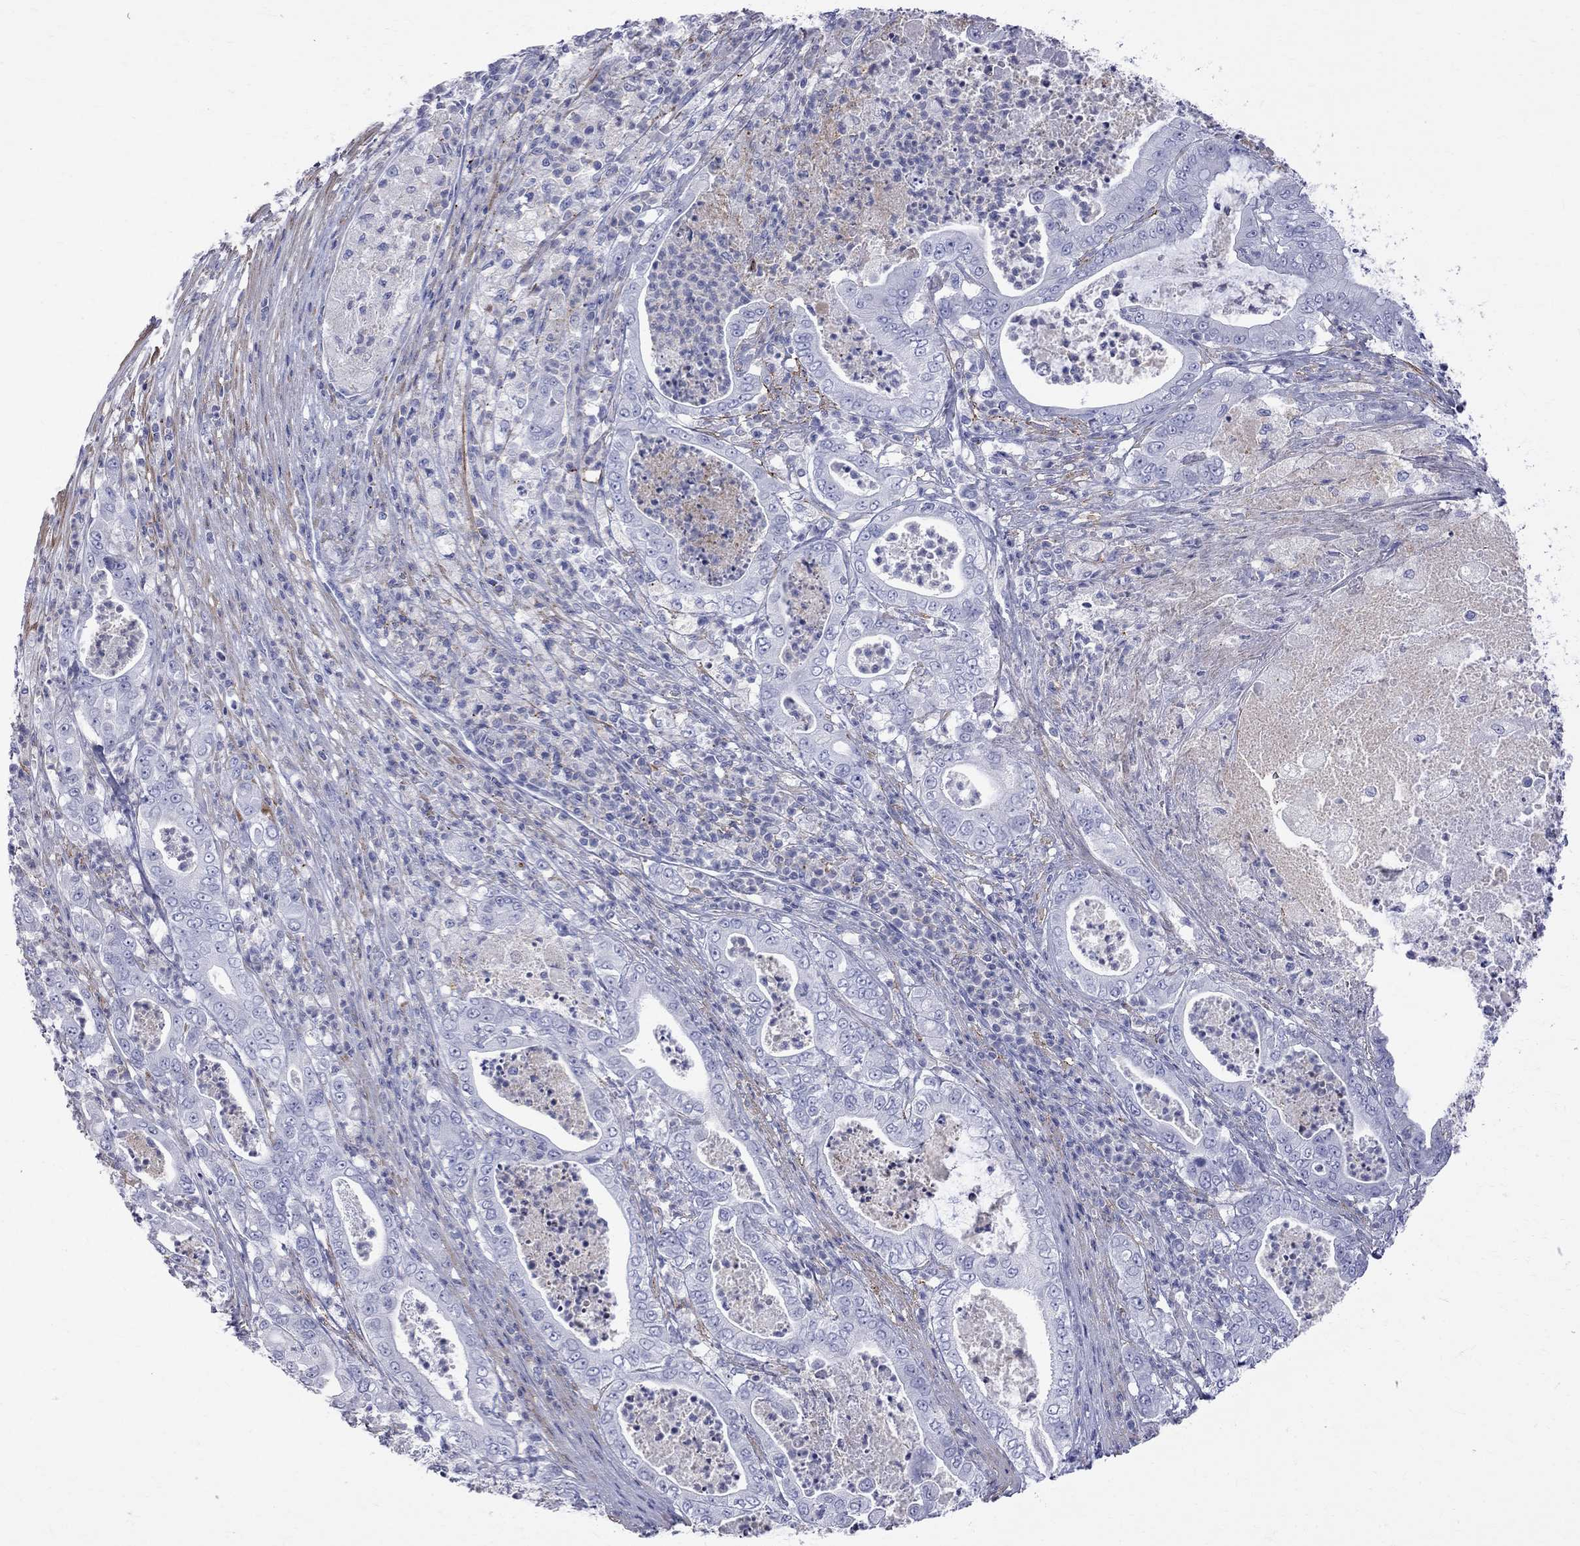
{"staining": {"intensity": "negative", "quantity": "none", "location": "none"}, "tissue": "pancreatic cancer", "cell_type": "Tumor cells", "image_type": "cancer", "snomed": [{"axis": "morphology", "description": "Adenocarcinoma, NOS"}, {"axis": "topography", "description": "Pancreas"}], "caption": "A photomicrograph of human pancreatic adenocarcinoma is negative for staining in tumor cells. Brightfield microscopy of immunohistochemistry stained with DAB (3,3'-diaminobenzidine) (brown) and hematoxylin (blue), captured at high magnification.", "gene": "S100A3", "patient": {"sex": "male", "age": 71}}